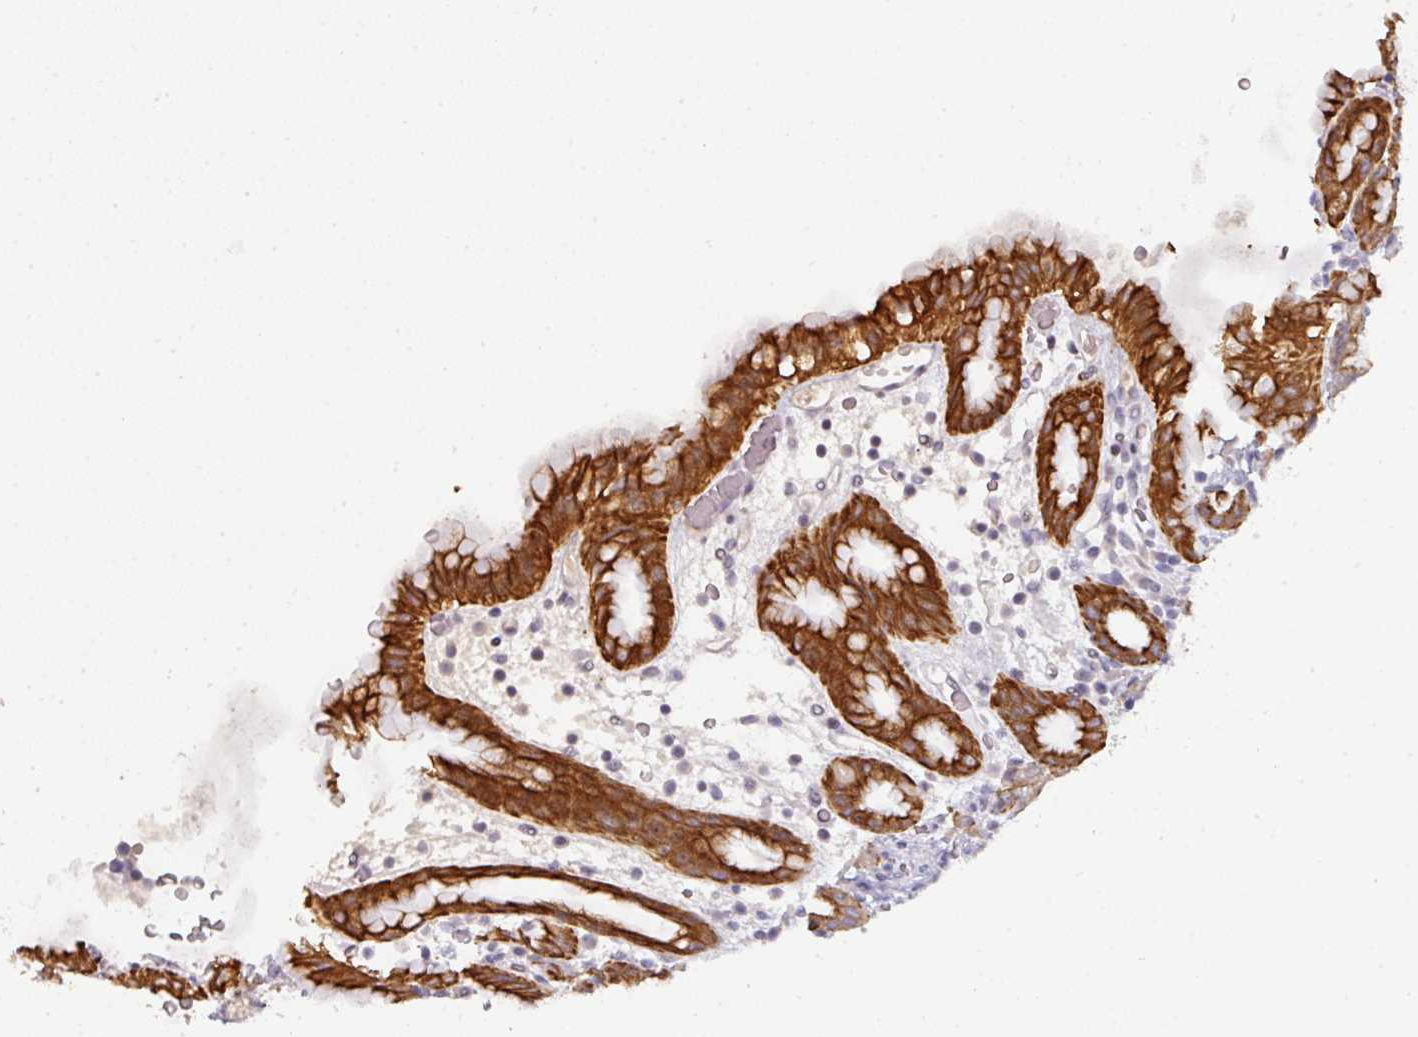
{"staining": {"intensity": "strong", "quantity": "25%-75%", "location": "cytoplasmic/membranous"}, "tissue": "stomach", "cell_type": "Glandular cells", "image_type": "normal", "snomed": [{"axis": "morphology", "description": "Normal tissue, NOS"}, {"axis": "topography", "description": "Stomach, upper"}, {"axis": "topography", "description": "Stomach"}], "caption": "Strong cytoplasmic/membranous protein positivity is present in approximately 25%-75% of glandular cells in stomach. The protein of interest is shown in brown color, while the nuclei are stained blue.", "gene": "GTF2H3", "patient": {"sex": "male", "age": 68}}